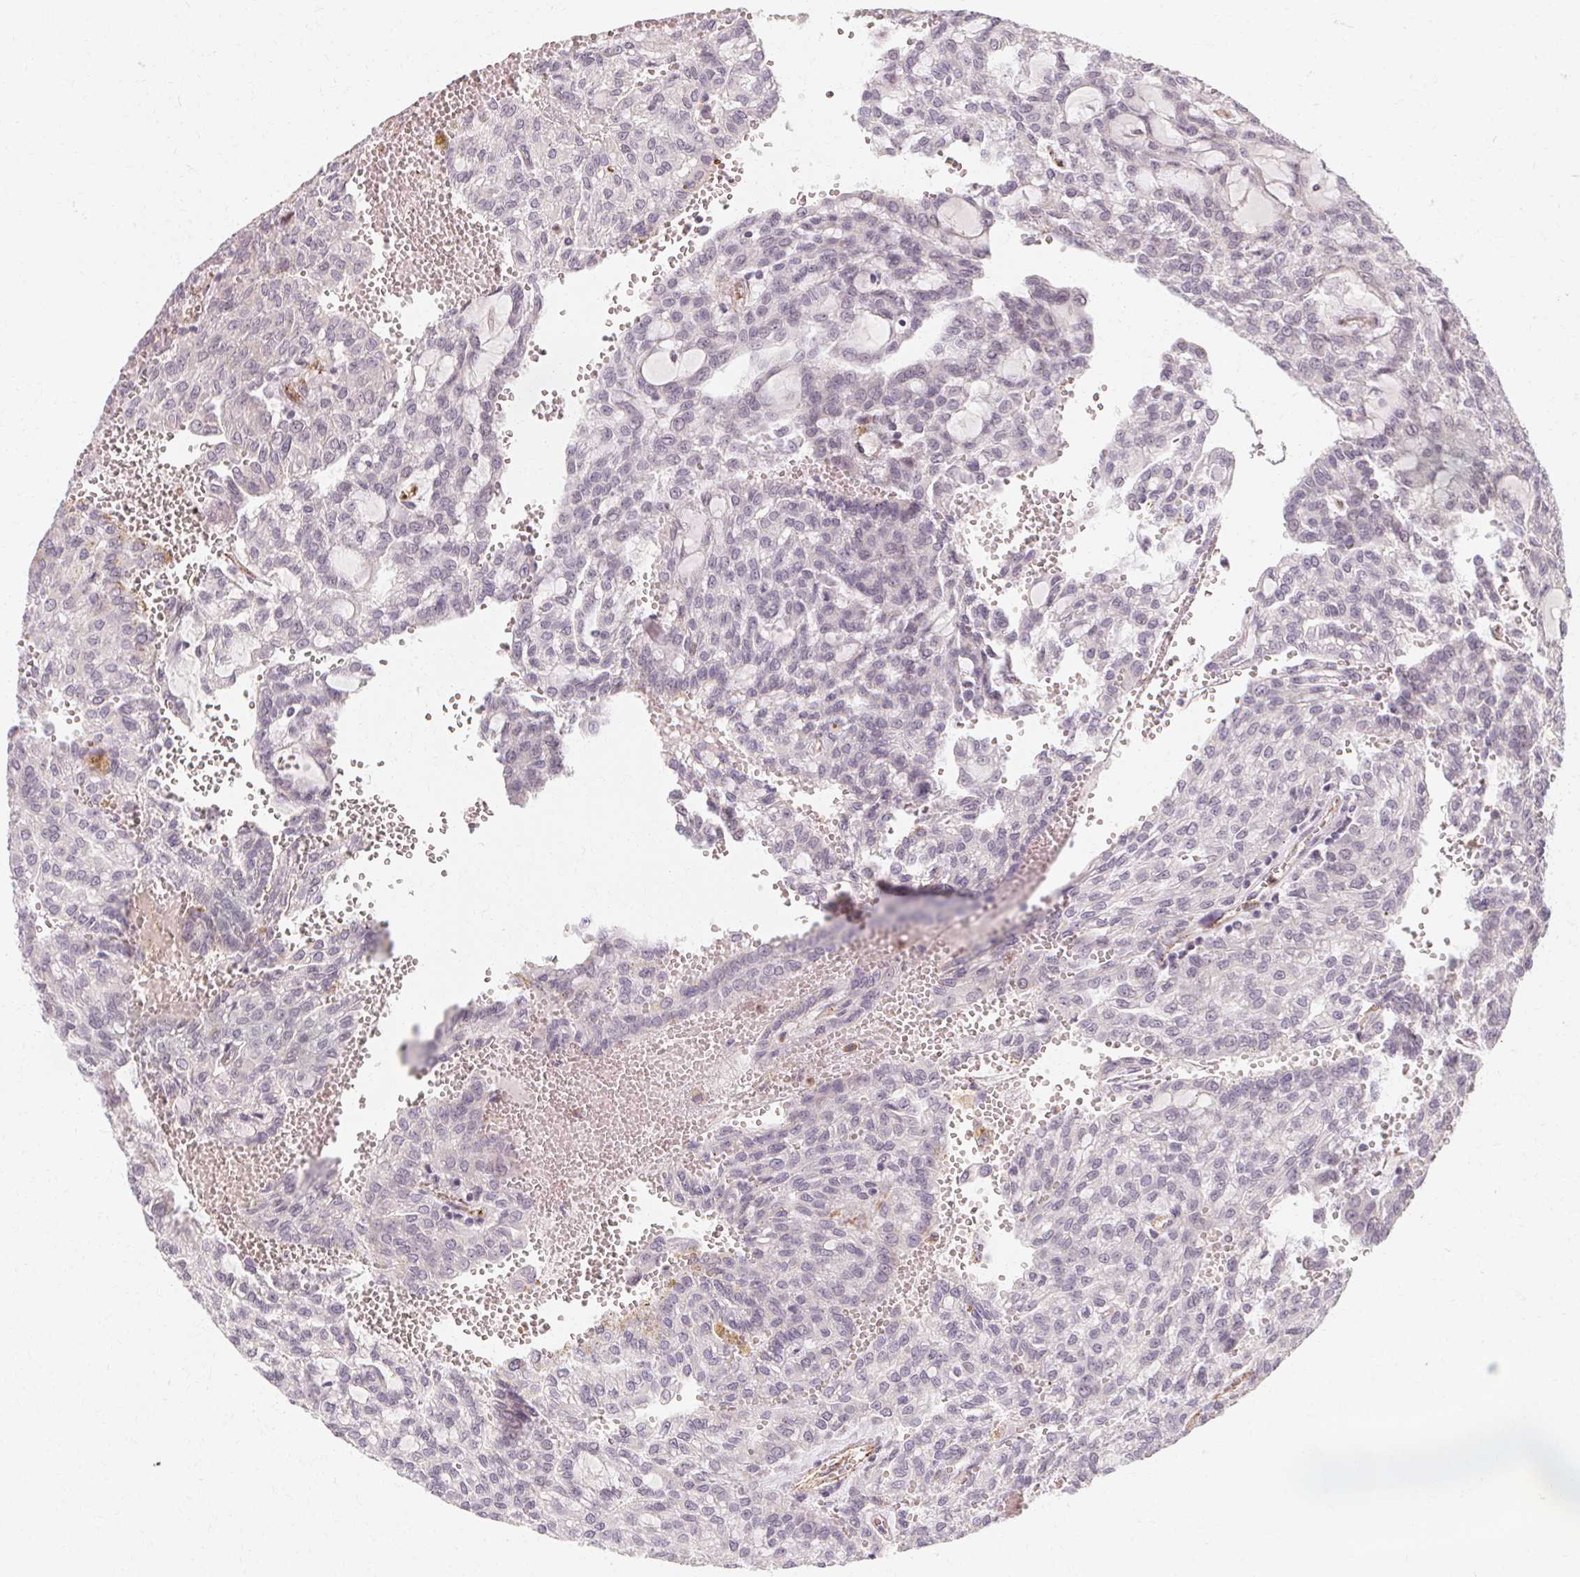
{"staining": {"intensity": "negative", "quantity": "none", "location": "none"}, "tissue": "renal cancer", "cell_type": "Tumor cells", "image_type": "cancer", "snomed": [{"axis": "morphology", "description": "Adenocarcinoma, NOS"}, {"axis": "topography", "description": "Kidney"}], "caption": "Human renal cancer stained for a protein using IHC displays no staining in tumor cells.", "gene": "CLCNKB", "patient": {"sex": "male", "age": 63}}